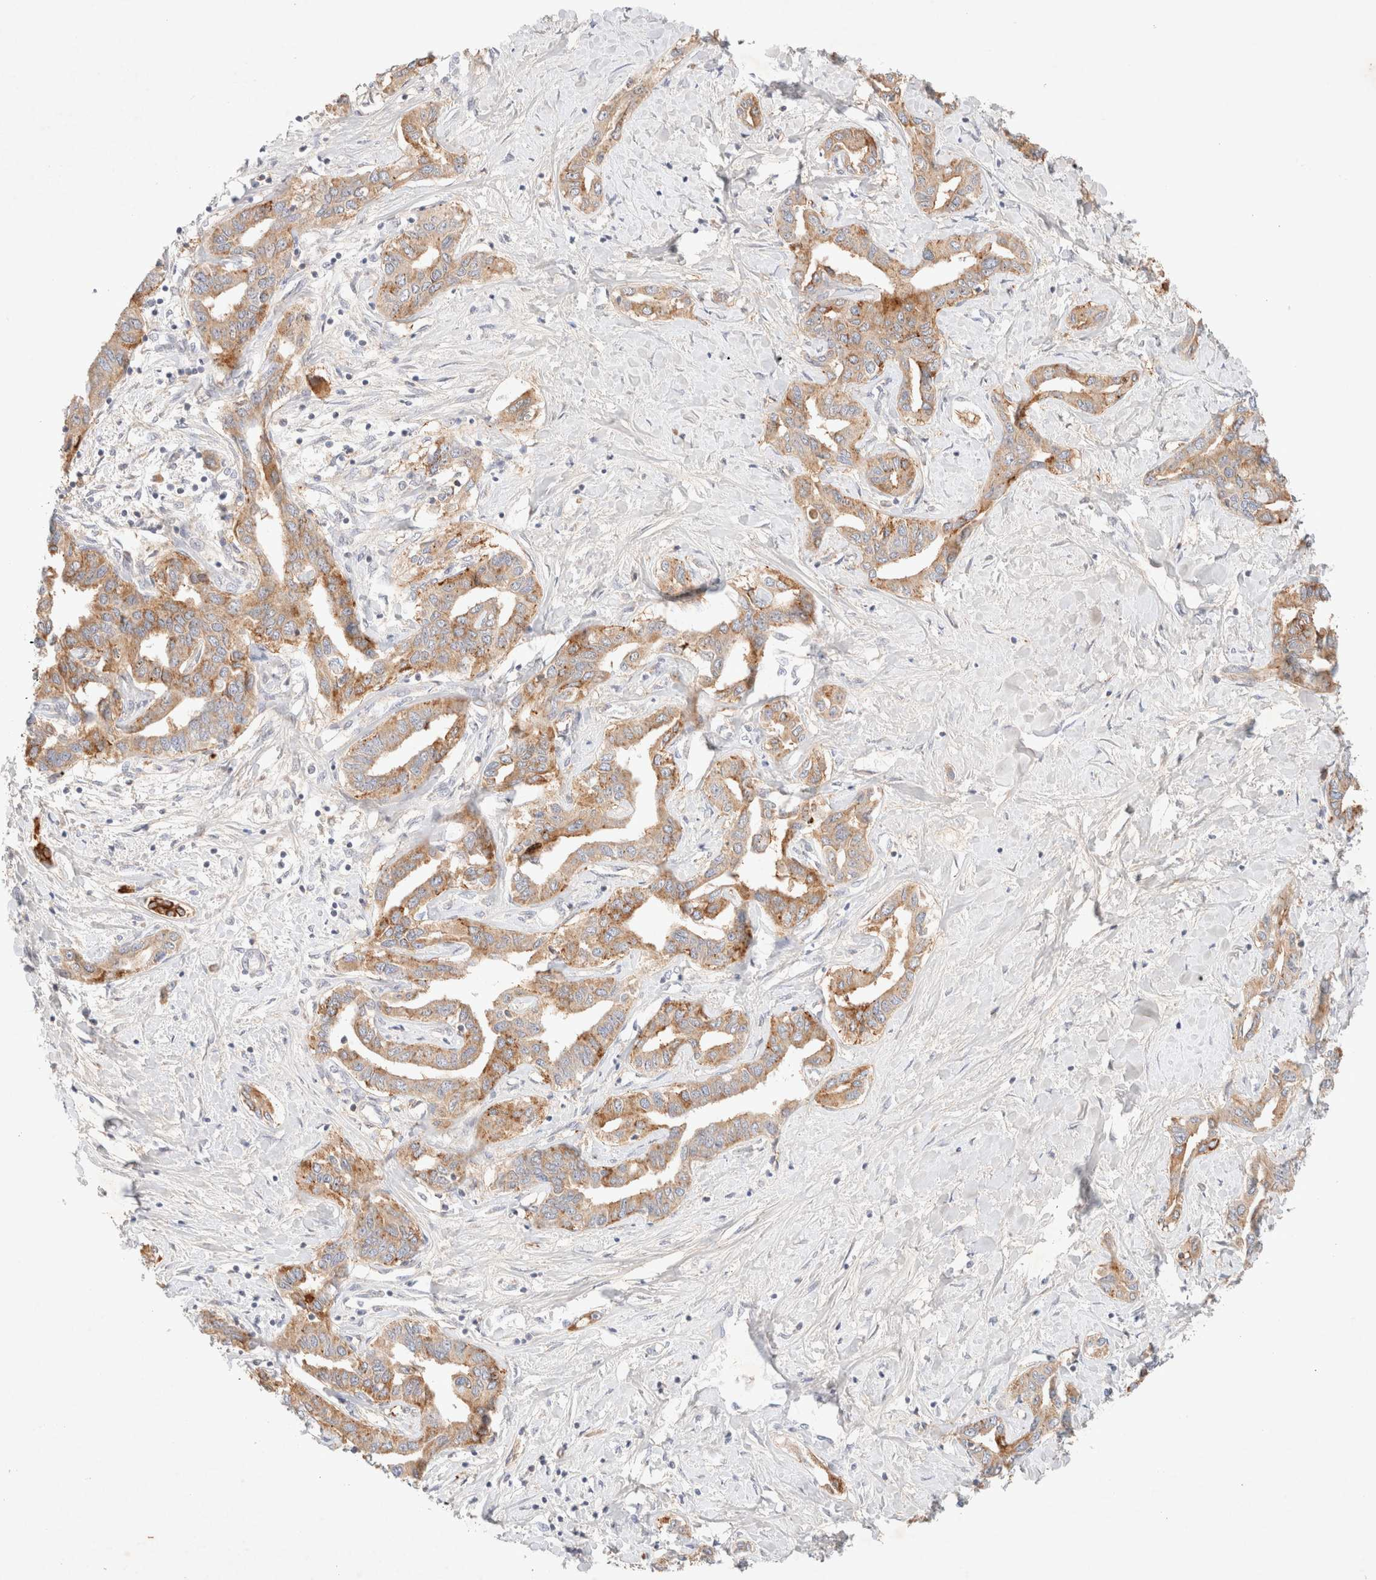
{"staining": {"intensity": "moderate", "quantity": ">75%", "location": "cytoplasmic/membranous"}, "tissue": "liver cancer", "cell_type": "Tumor cells", "image_type": "cancer", "snomed": [{"axis": "morphology", "description": "Cholangiocarcinoma"}, {"axis": "topography", "description": "Liver"}], "caption": "This photomicrograph displays liver cholangiocarcinoma stained with immunohistochemistry (IHC) to label a protein in brown. The cytoplasmic/membranous of tumor cells show moderate positivity for the protein. Nuclei are counter-stained blue.", "gene": "SARM1", "patient": {"sex": "male", "age": 59}}